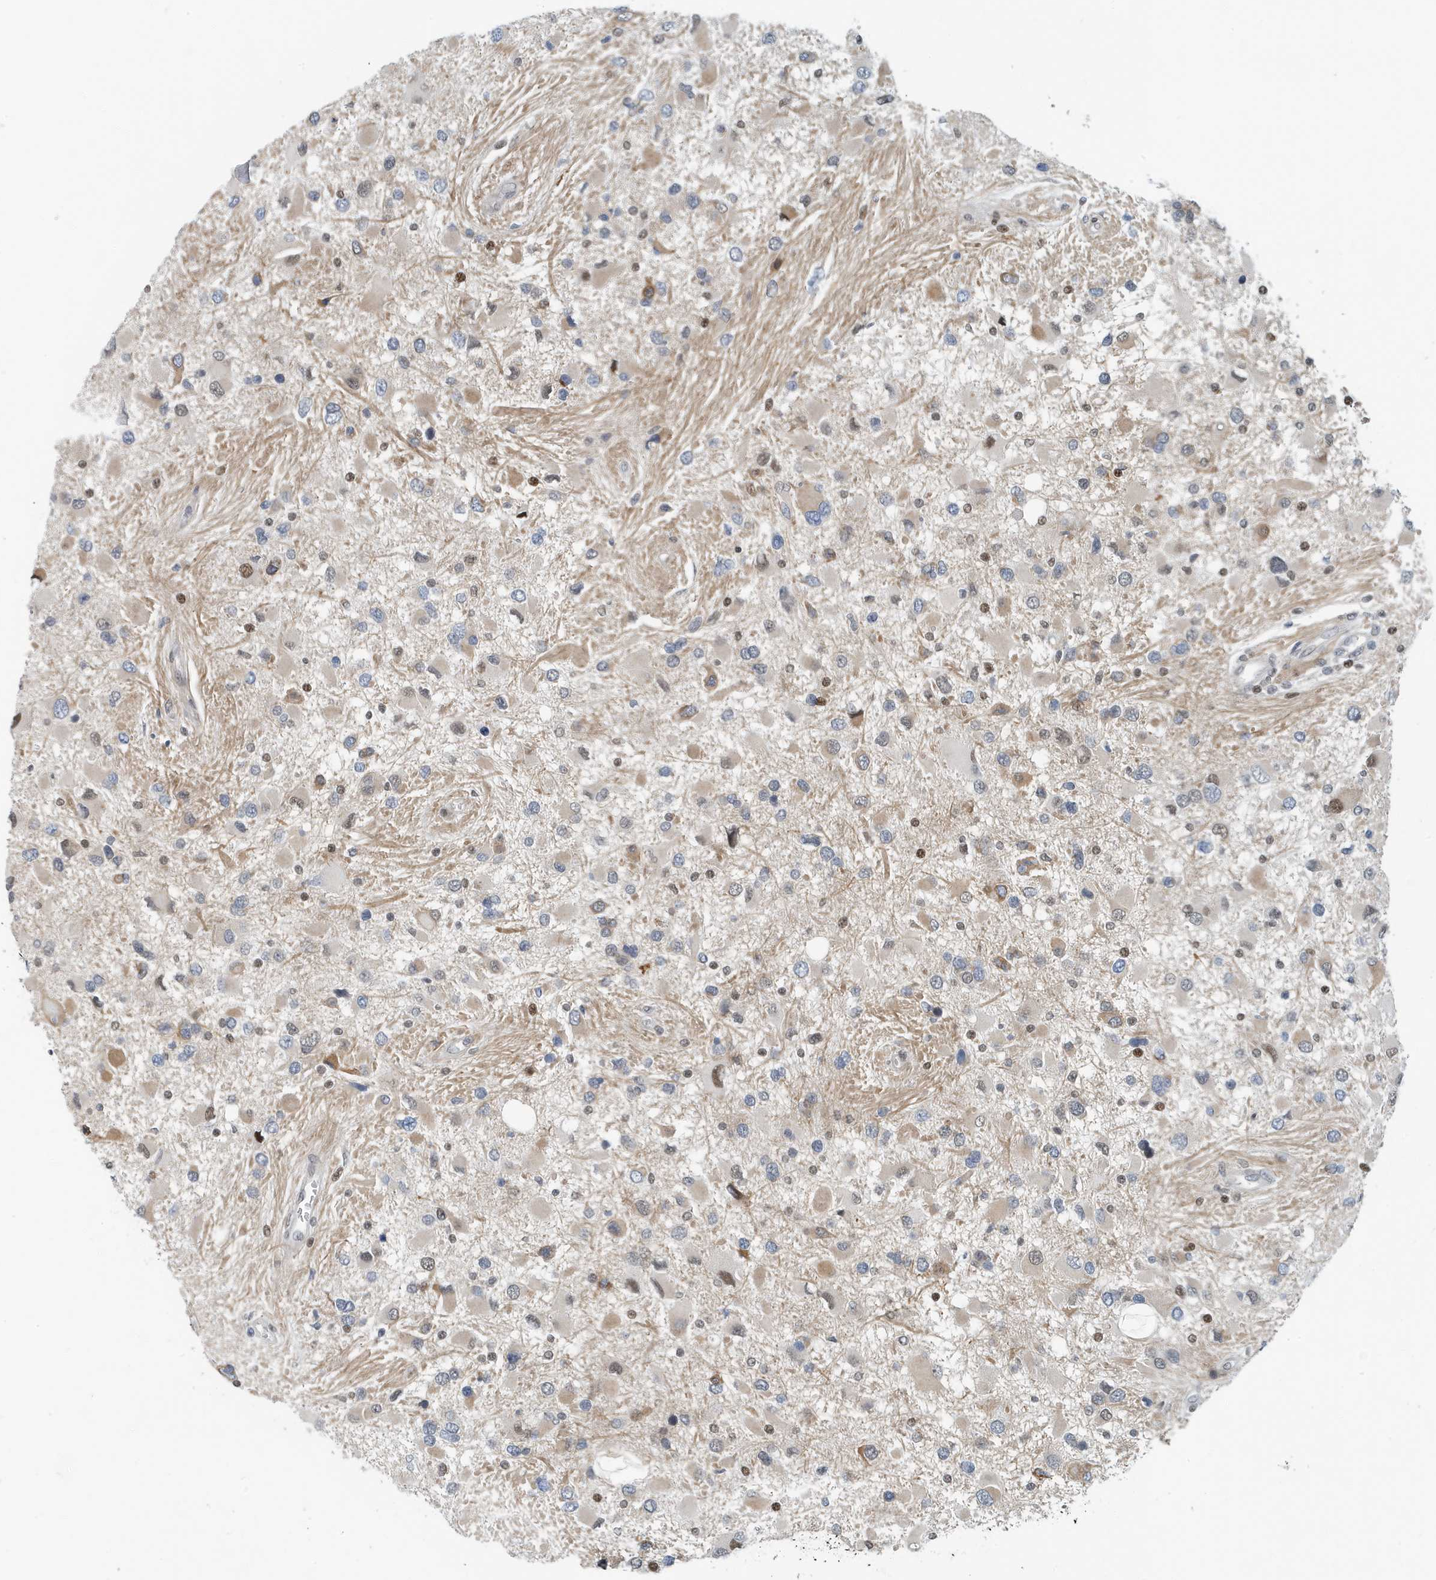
{"staining": {"intensity": "weak", "quantity": "<25%", "location": "cytoplasmic/membranous,nuclear"}, "tissue": "glioma", "cell_type": "Tumor cells", "image_type": "cancer", "snomed": [{"axis": "morphology", "description": "Glioma, malignant, High grade"}, {"axis": "topography", "description": "Brain"}], "caption": "A high-resolution histopathology image shows IHC staining of glioma, which reveals no significant staining in tumor cells. Nuclei are stained in blue.", "gene": "KIF15", "patient": {"sex": "male", "age": 53}}